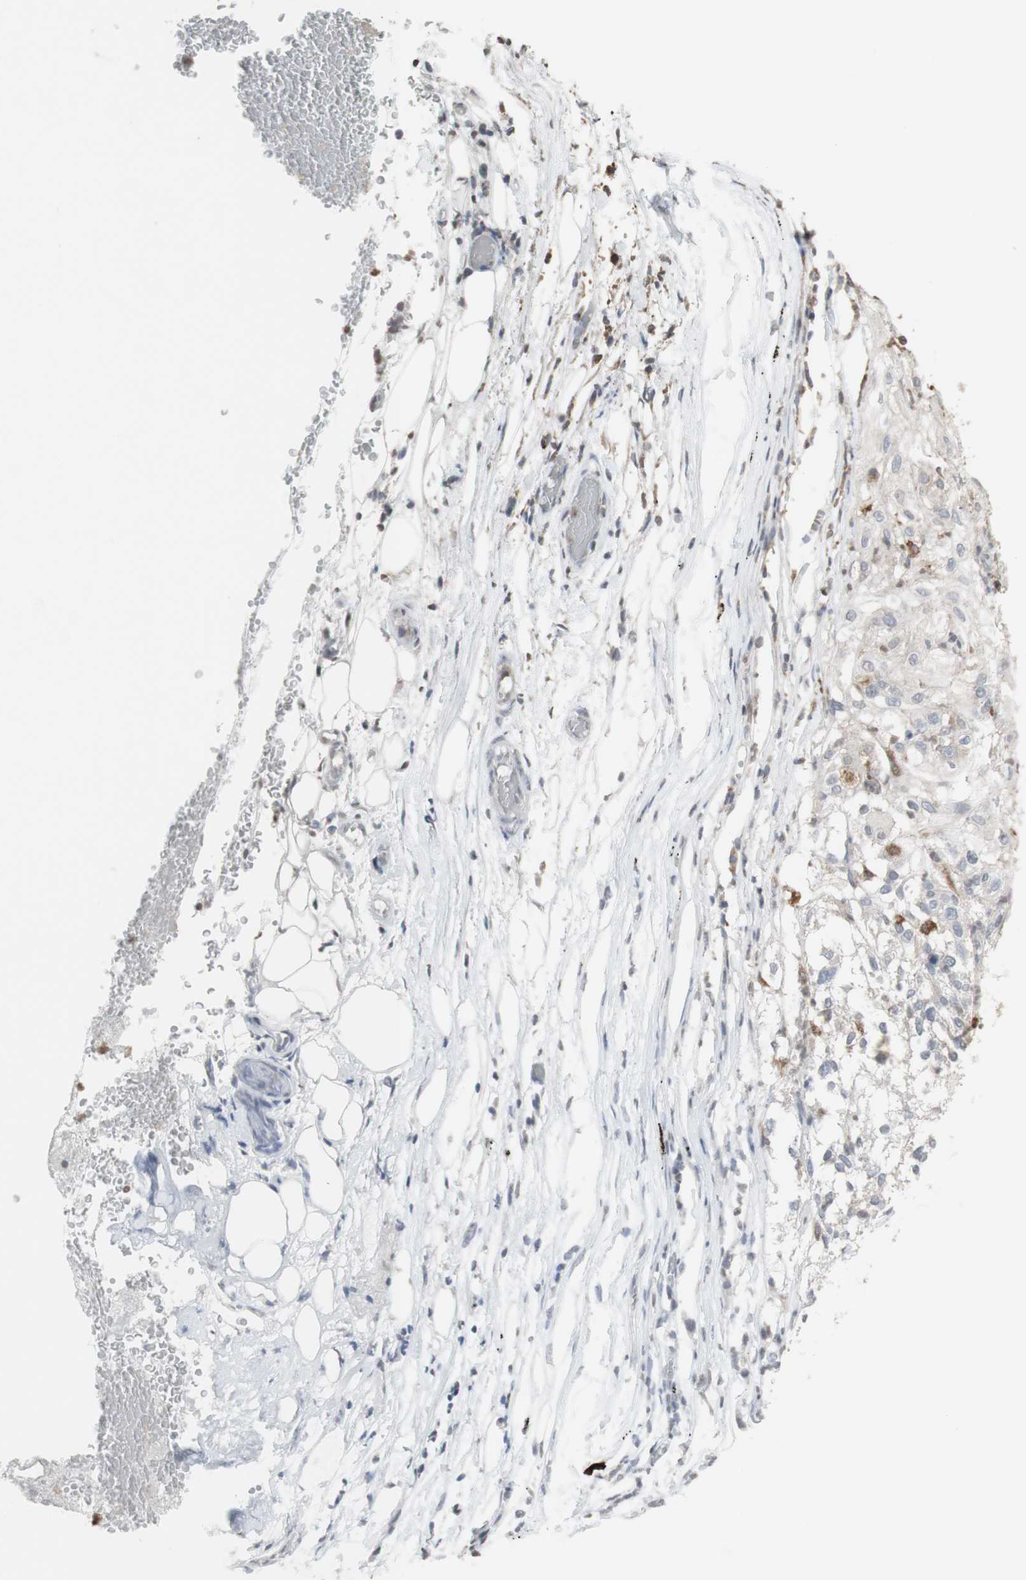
{"staining": {"intensity": "weak", "quantity": "<25%", "location": "cytoplasmic/membranous"}, "tissue": "lung cancer", "cell_type": "Tumor cells", "image_type": "cancer", "snomed": [{"axis": "morphology", "description": "Inflammation, NOS"}, {"axis": "morphology", "description": "Squamous cell carcinoma, NOS"}, {"axis": "topography", "description": "Lymph node"}, {"axis": "topography", "description": "Soft tissue"}, {"axis": "topography", "description": "Lung"}], "caption": "A photomicrograph of human lung squamous cell carcinoma is negative for staining in tumor cells.", "gene": "ATP6V1E1", "patient": {"sex": "male", "age": 66}}